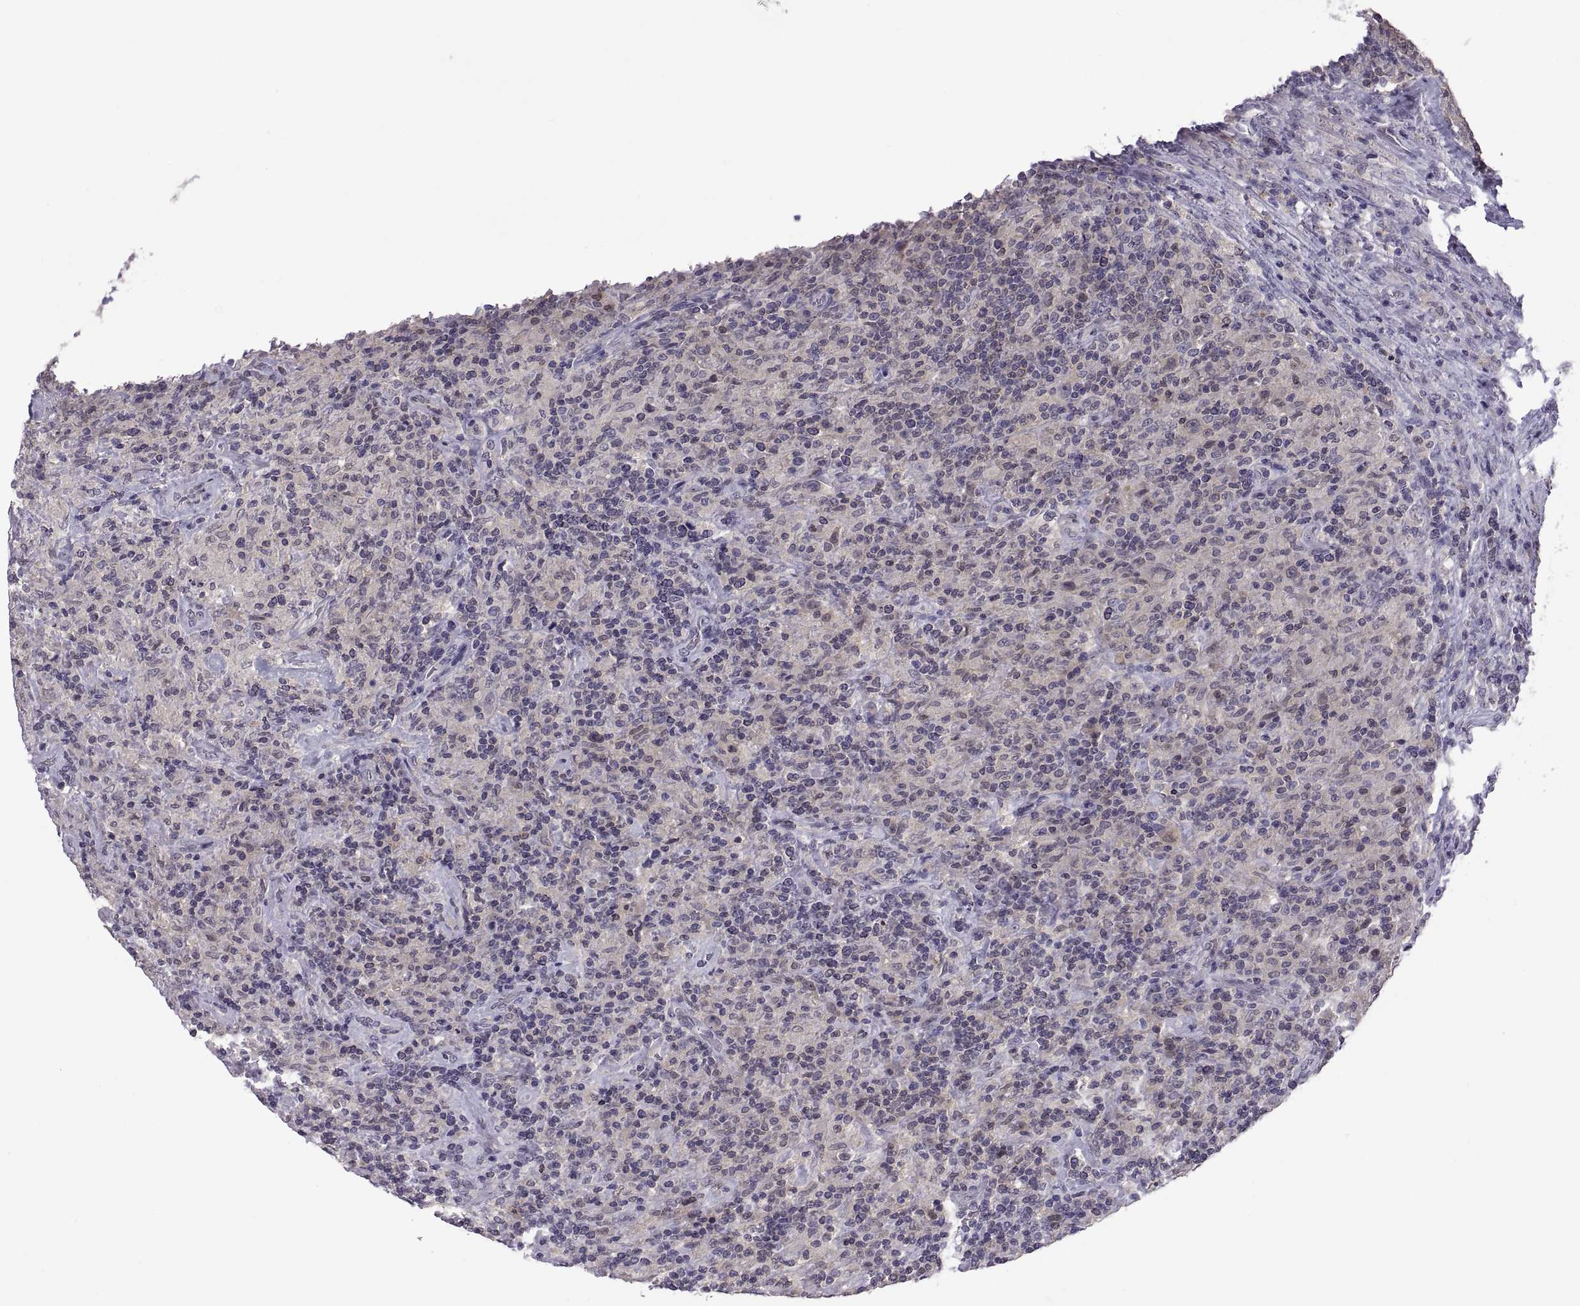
{"staining": {"intensity": "negative", "quantity": "none", "location": "none"}, "tissue": "lymphoma", "cell_type": "Tumor cells", "image_type": "cancer", "snomed": [{"axis": "morphology", "description": "Hodgkin's disease, NOS"}, {"axis": "topography", "description": "Lymph node"}], "caption": "DAB immunohistochemical staining of Hodgkin's disease exhibits no significant expression in tumor cells.", "gene": "FGF9", "patient": {"sex": "male", "age": 70}}